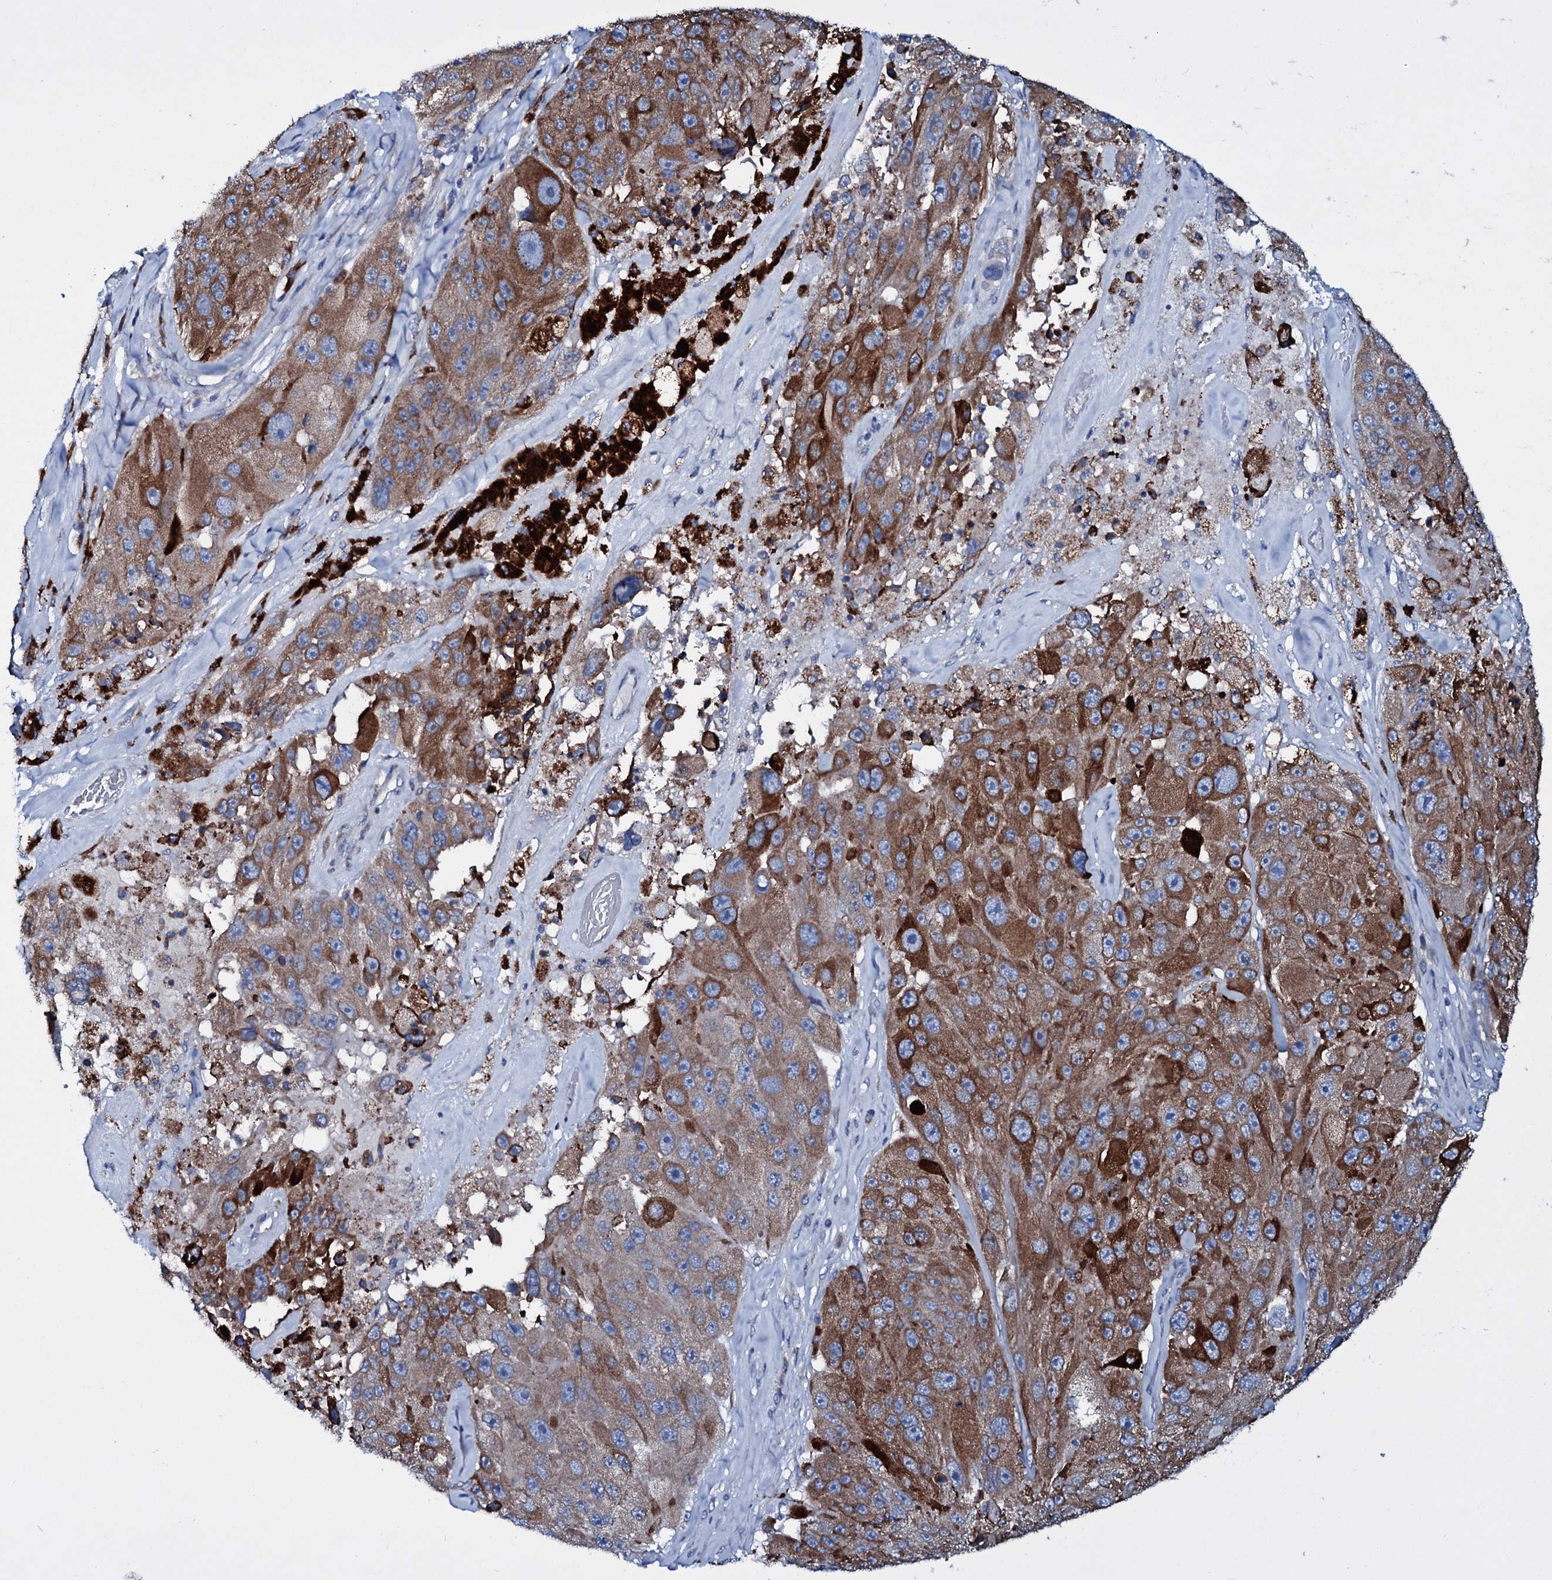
{"staining": {"intensity": "weak", "quantity": ">75%", "location": "cytoplasmic/membranous"}, "tissue": "melanoma", "cell_type": "Tumor cells", "image_type": "cancer", "snomed": [{"axis": "morphology", "description": "Malignant melanoma, Metastatic site"}, {"axis": "topography", "description": "Lymph node"}], "caption": "Weak cytoplasmic/membranous positivity is present in approximately >75% of tumor cells in melanoma.", "gene": "TPGS2", "patient": {"sex": "male", "age": 62}}